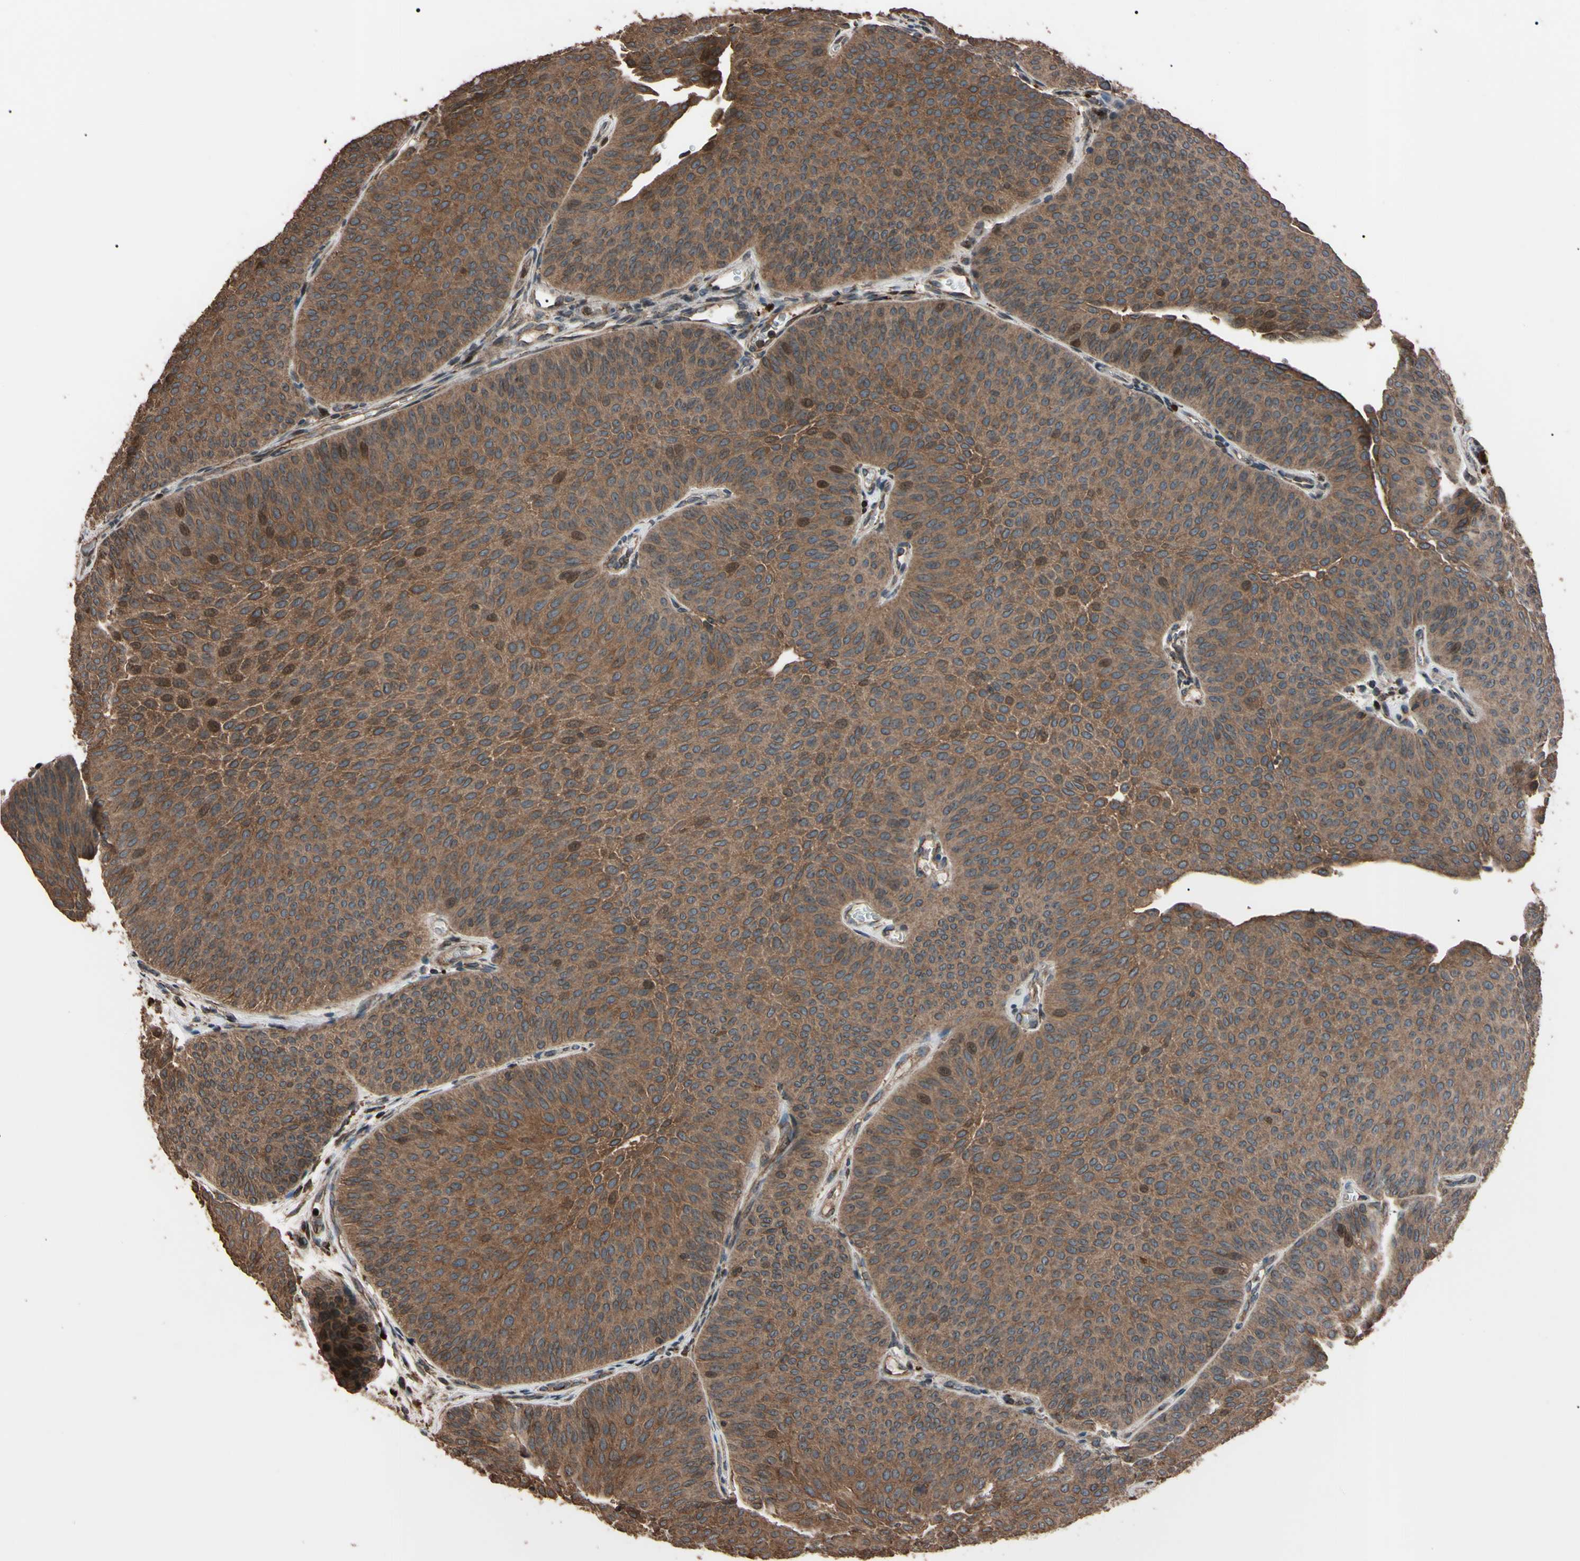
{"staining": {"intensity": "weak", "quantity": ">75%", "location": "cytoplasmic/membranous,nuclear"}, "tissue": "urothelial cancer", "cell_type": "Tumor cells", "image_type": "cancer", "snomed": [{"axis": "morphology", "description": "Urothelial carcinoma, Low grade"}, {"axis": "topography", "description": "Urinary bladder"}], "caption": "Protein expression analysis of low-grade urothelial carcinoma shows weak cytoplasmic/membranous and nuclear expression in about >75% of tumor cells.", "gene": "TNFRSF1A", "patient": {"sex": "female", "age": 60}}